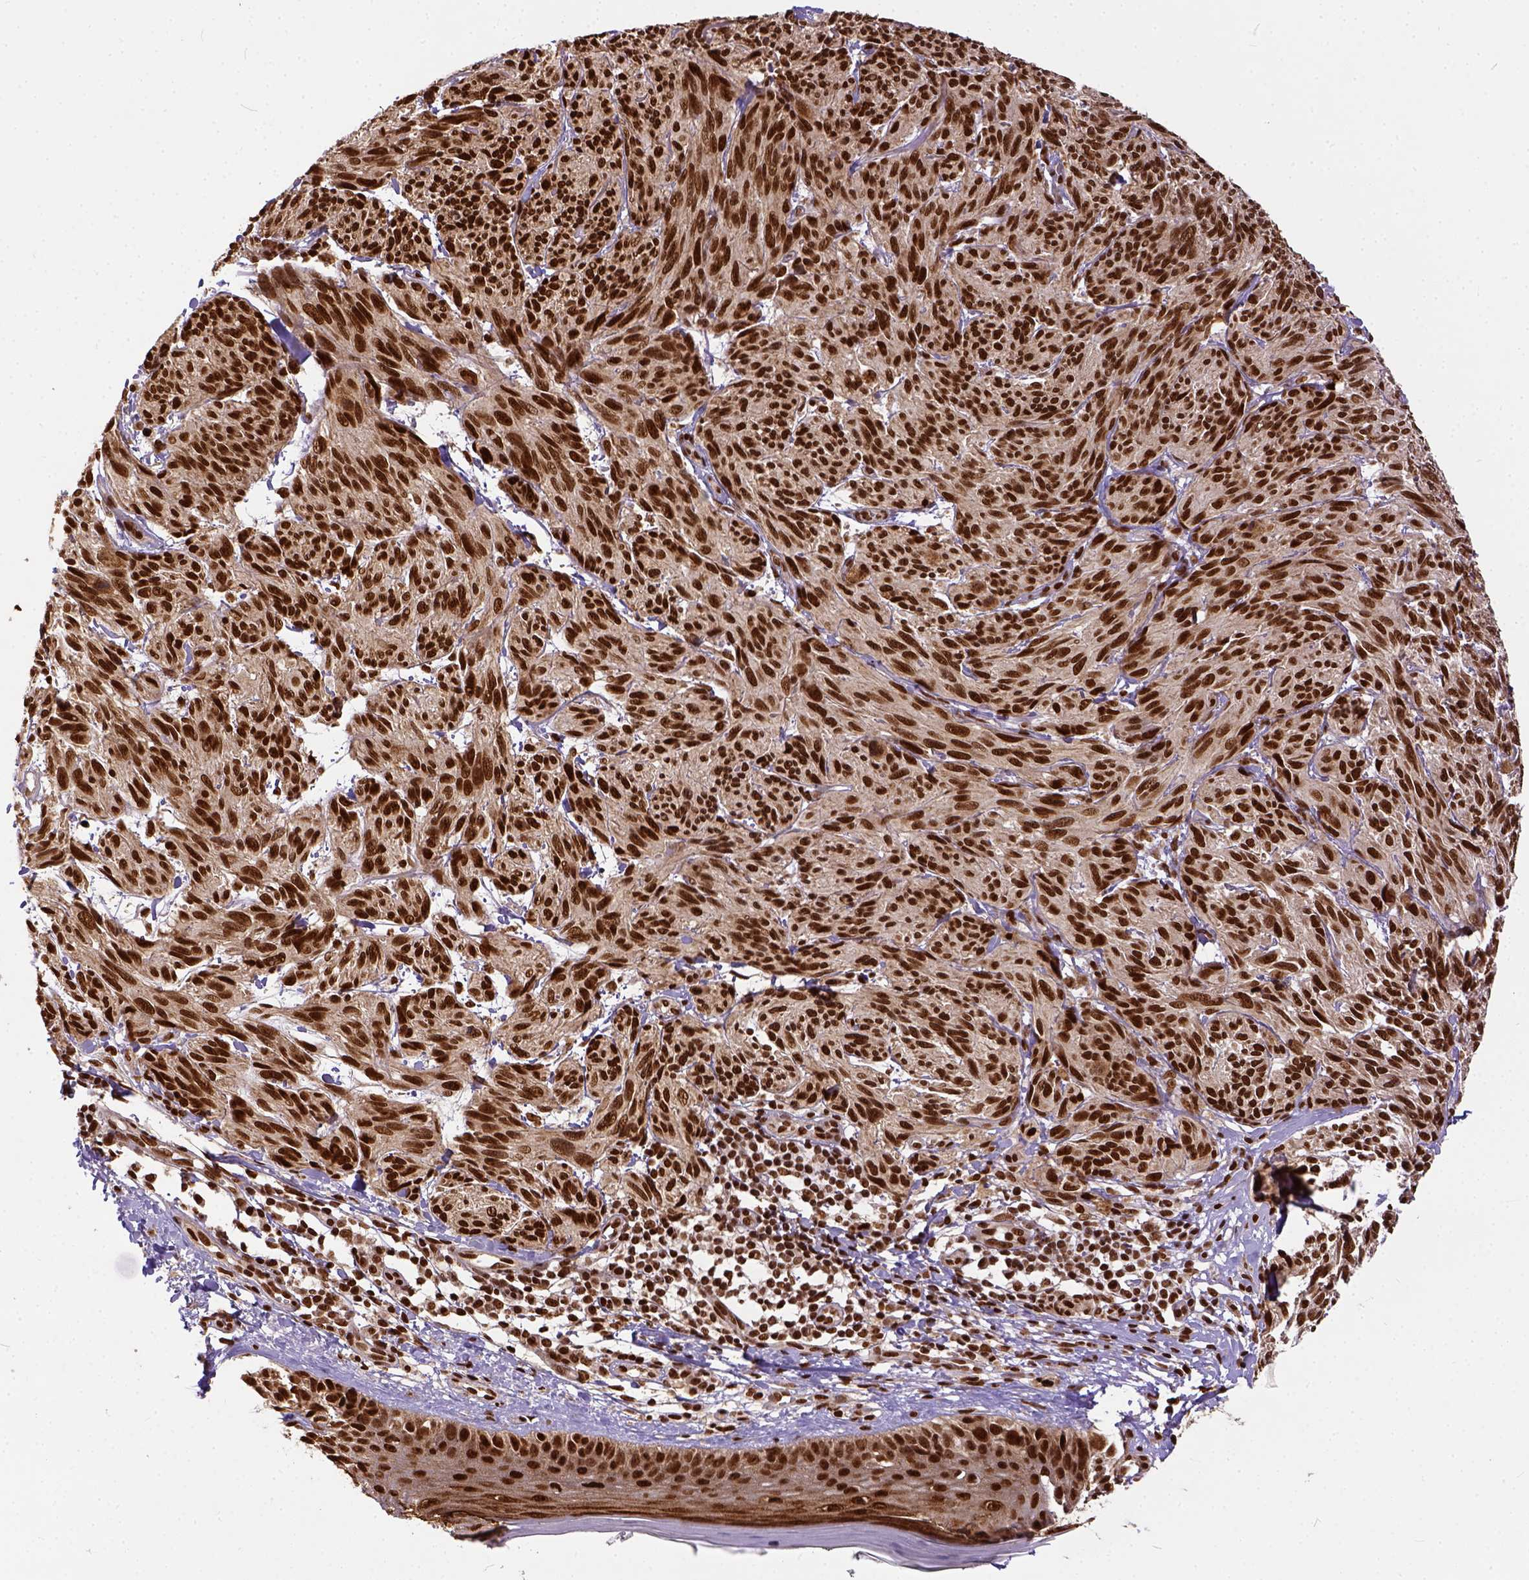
{"staining": {"intensity": "strong", "quantity": ">75%", "location": "nuclear"}, "tissue": "melanoma", "cell_type": "Tumor cells", "image_type": "cancer", "snomed": [{"axis": "morphology", "description": "Malignant melanoma, NOS"}, {"axis": "topography", "description": "Skin"}], "caption": "Brown immunohistochemical staining in melanoma shows strong nuclear expression in about >75% of tumor cells.", "gene": "NACC1", "patient": {"sex": "male", "age": 79}}